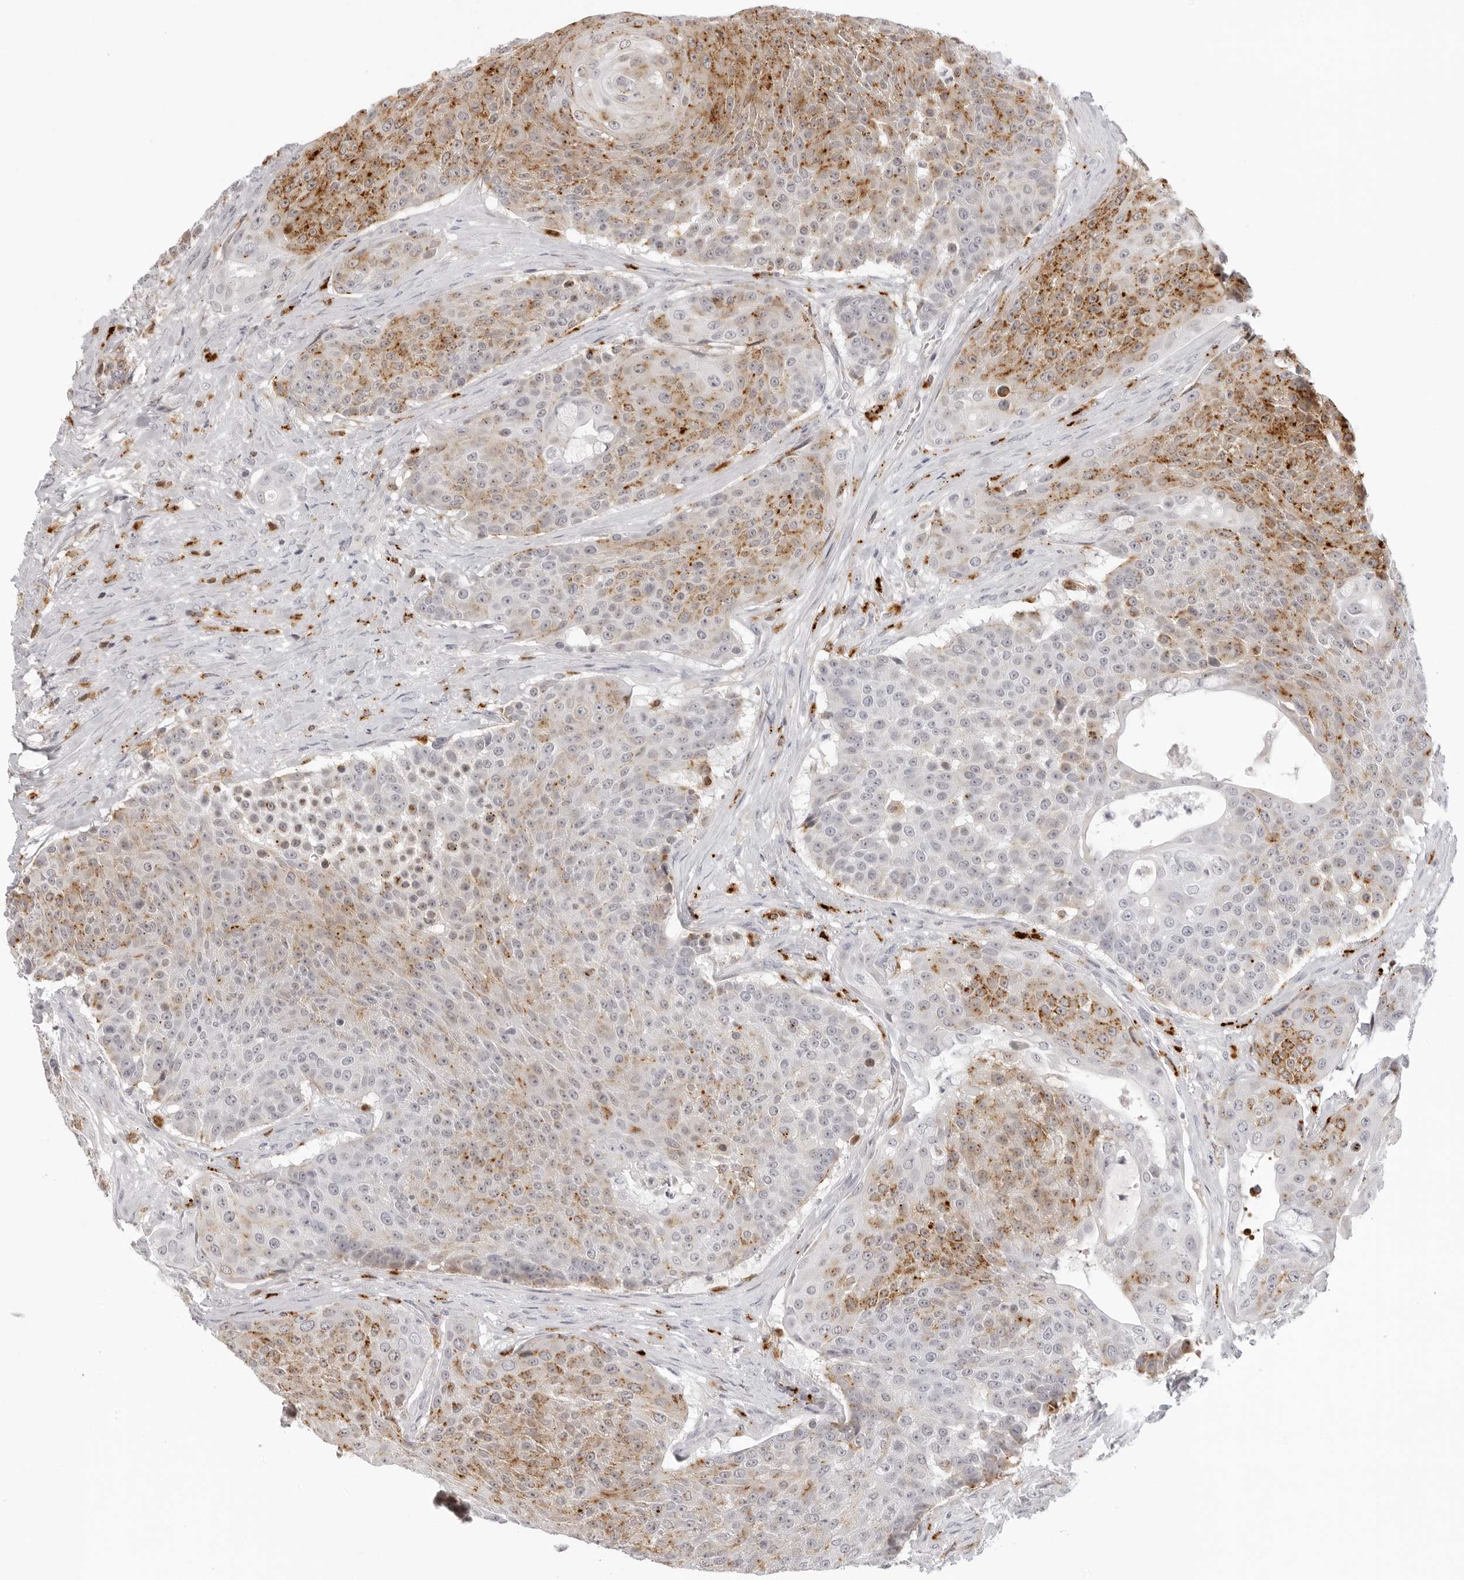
{"staining": {"intensity": "moderate", "quantity": "25%-75%", "location": "cytoplasmic/membranous"}, "tissue": "urothelial cancer", "cell_type": "Tumor cells", "image_type": "cancer", "snomed": [{"axis": "morphology", "description": "Urothelial carcinoma, High grade"}, {"axis": "topography", "description": "Urinary bladder"}], "caption": "Moderate cytoplasmic/membranous positivity is appreciated in about 25%-75% of tumor cells in urothelial carcinoma (high-grade). Immunohistochemistry (ihc) stains the protein of interest in brown and the nuclei are stained blue.", "gene": "STRADB", "patient": {"sex": "female", "age": 63}}